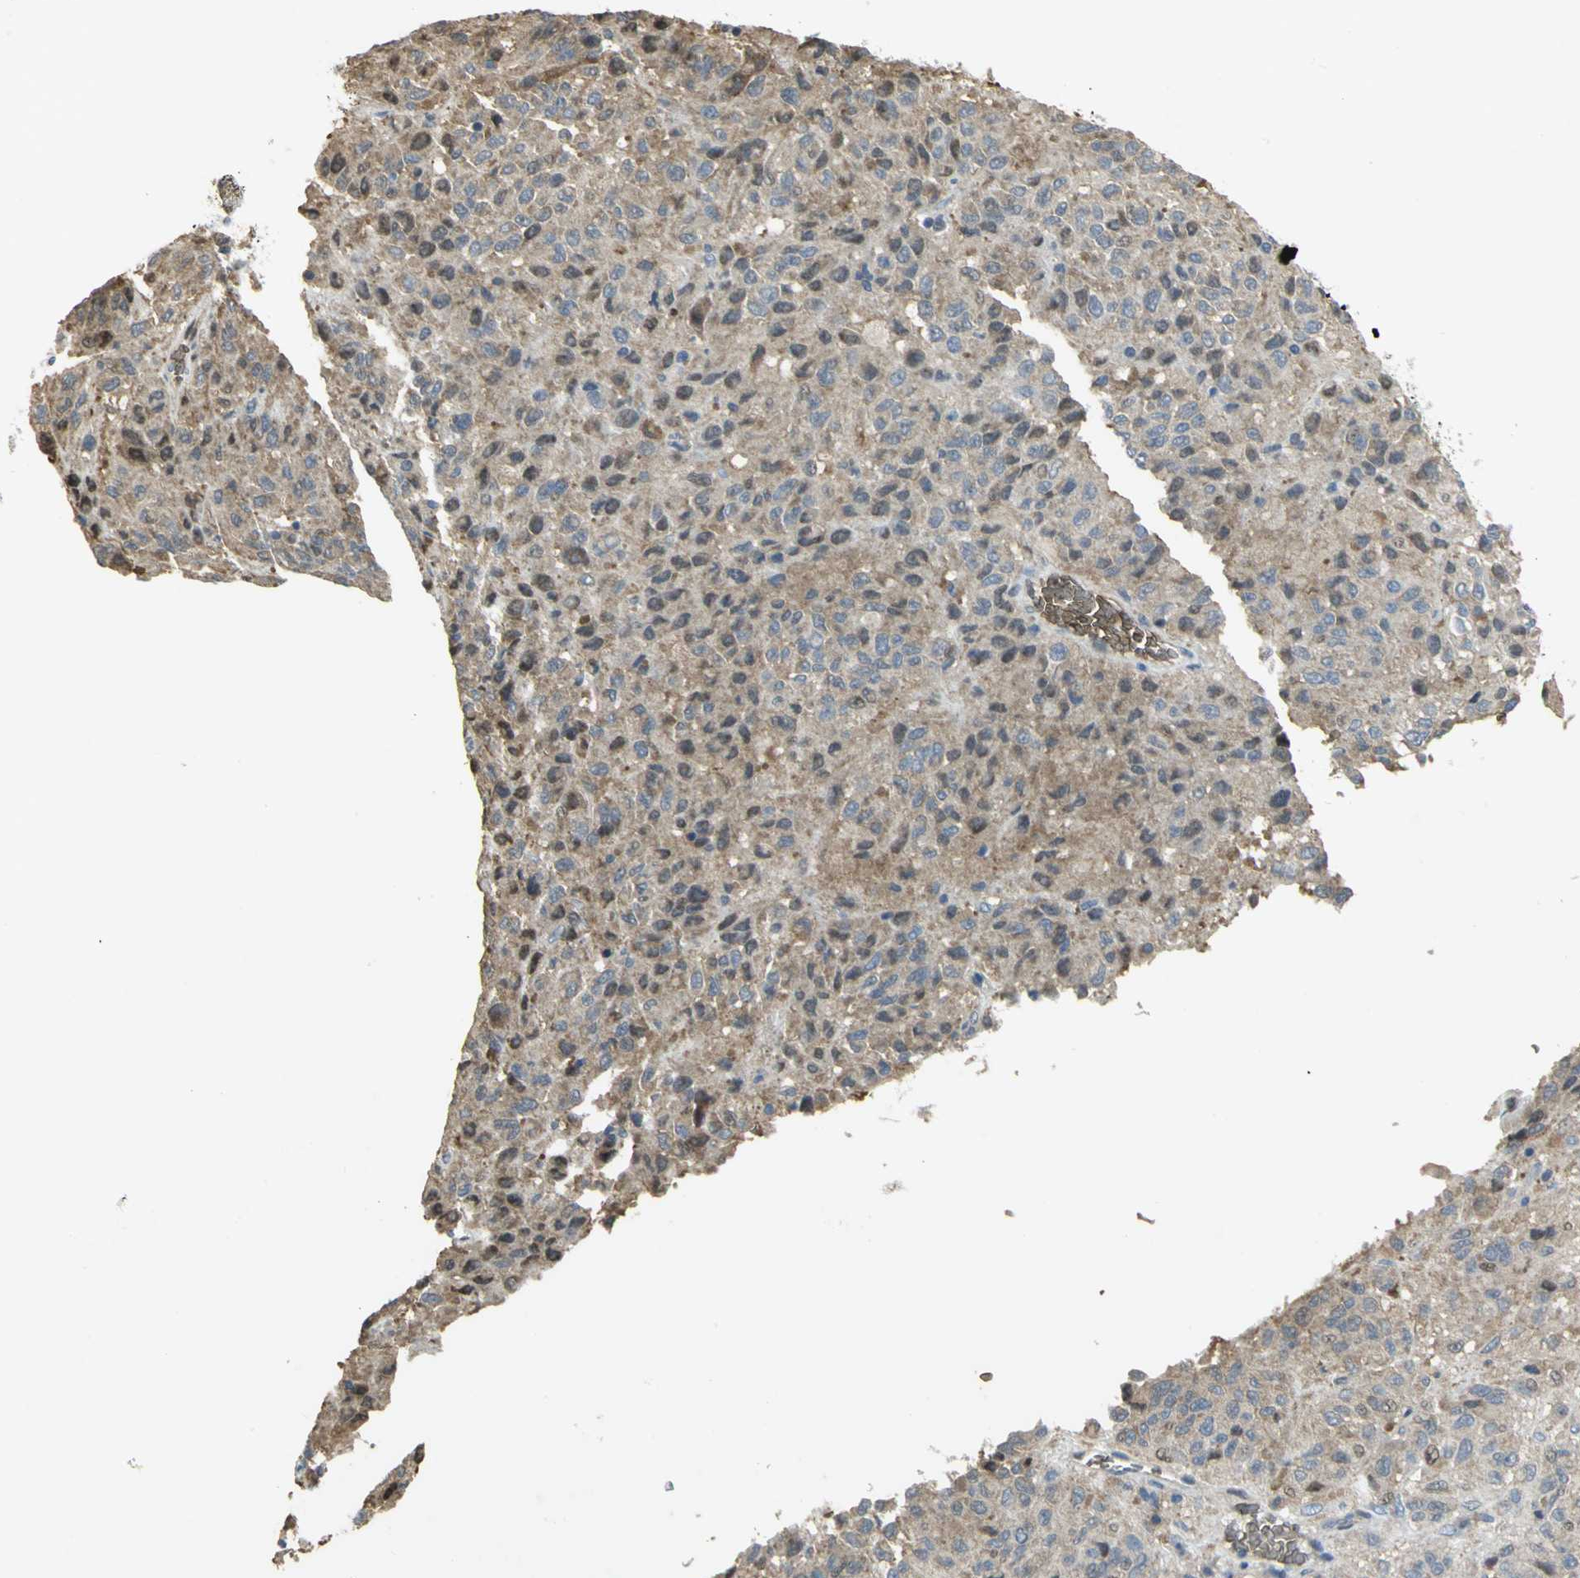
{"staining": {"intensity": "negative", "quantity": "none", "location": "none"}, "tissue": "melanoma", "cell_type": "Tumor cells", "image_type": "cancer", "snomed": [{"axis": "morphology", "description": "Malignant melanoma, Metastatic site"}, {"axis": "topography", "description": "Lung"}], "caption": "Human malignant melanoma (metastatic site) stained for a protein using immunohistochemistry (IHC) exhibits no expression in tumor cells.", "gene": "ANK1", "patient": {"sex": "male", "age": 64}}